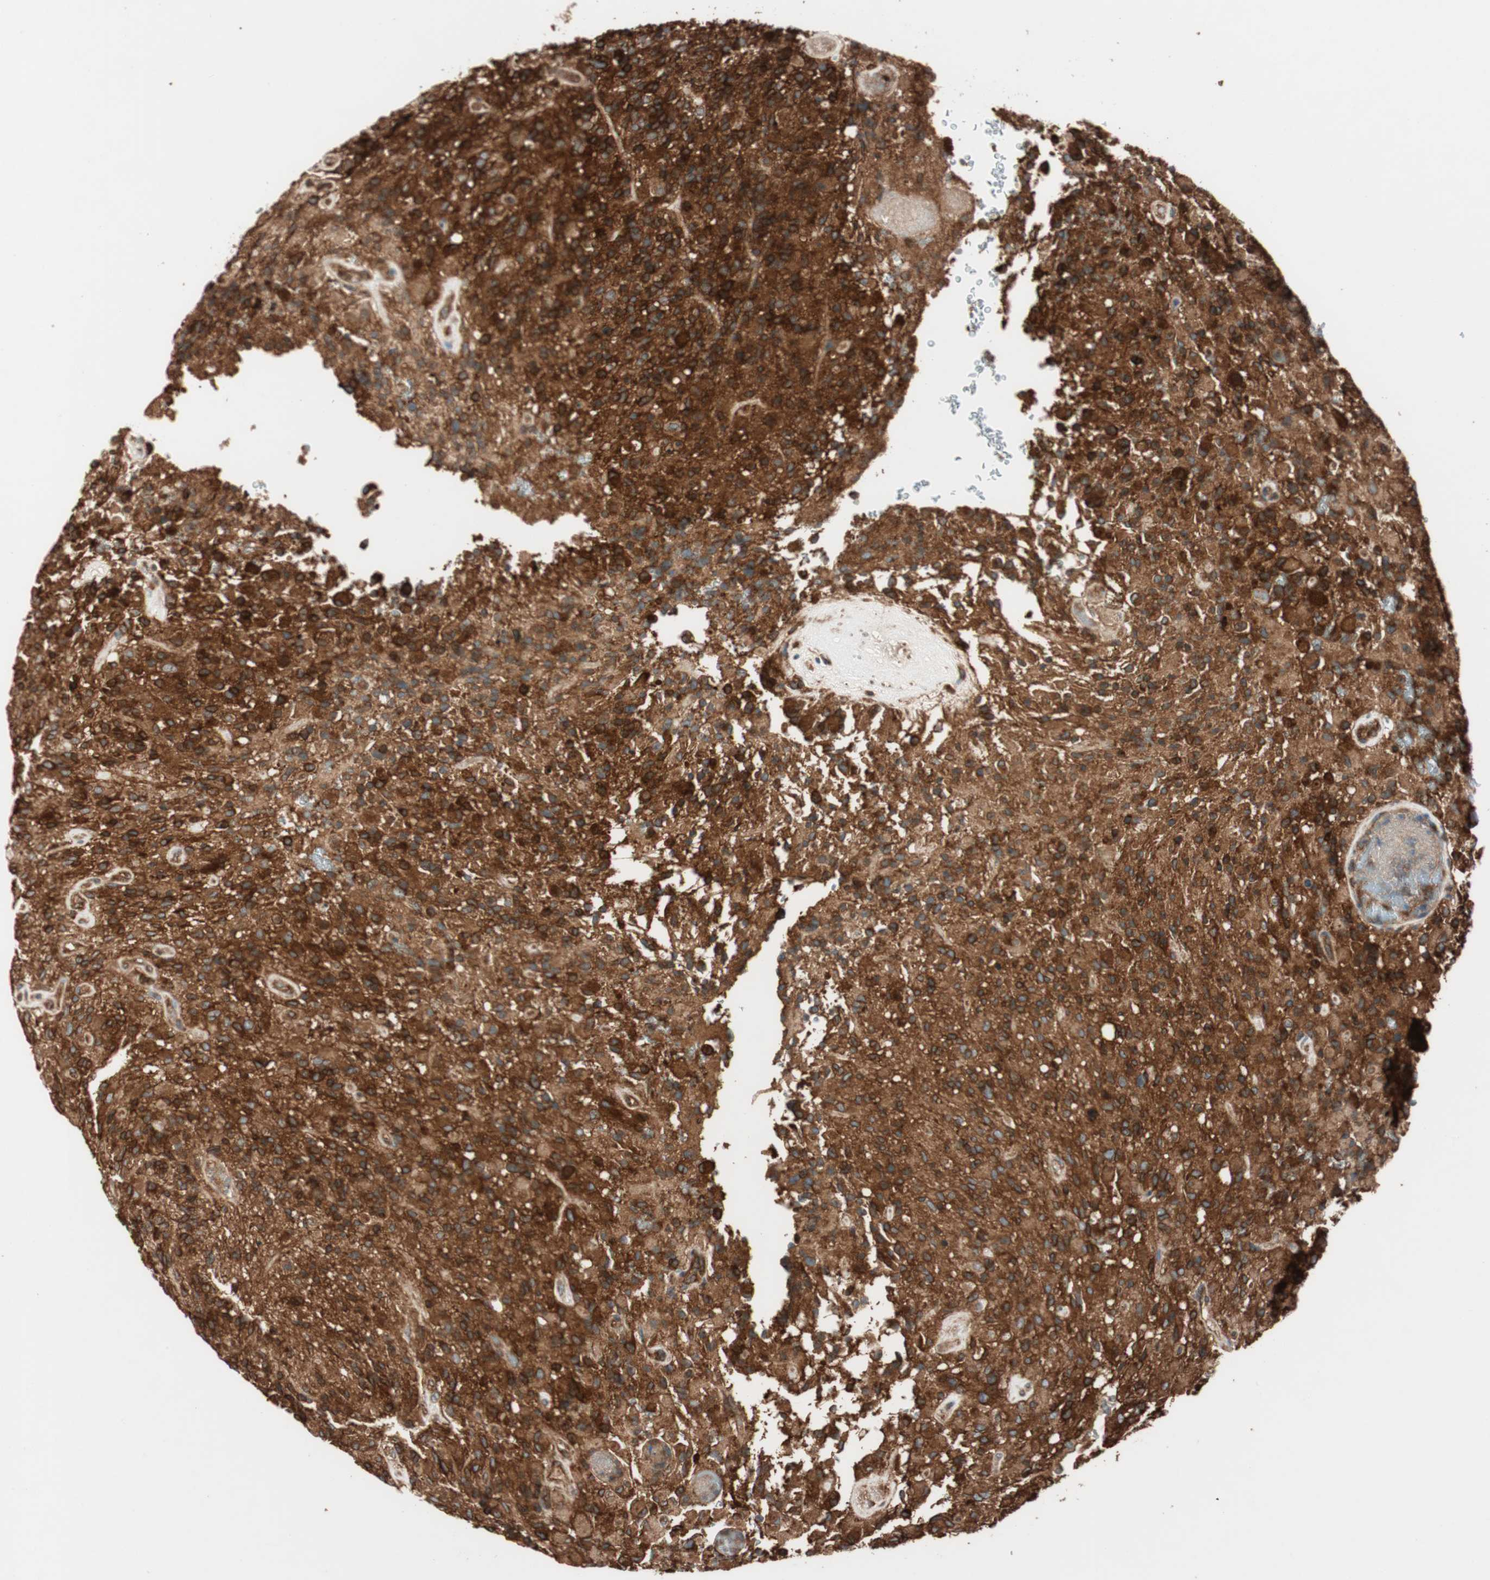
{"staining": {"intensity": "strong", "quantity": ">75%", "location": "cytoplasmic/membranous"}, "tissue": "glioma", "cell_type": "Tumor cells", "image_type": "cancer", "snomed": [{"axis": "morphology", "description": "Glioma, malignant, High grade"}, {"axis": "topography", "description": "Brain"}], "caption": "Glioma tissue shows strong cytoplasmic/membranous positivity in approximately >75% of tumor cells, visualized by immunohistochemistry.", "gene": "RAB5A", "patient": {"sex": "male", "age": 71}}